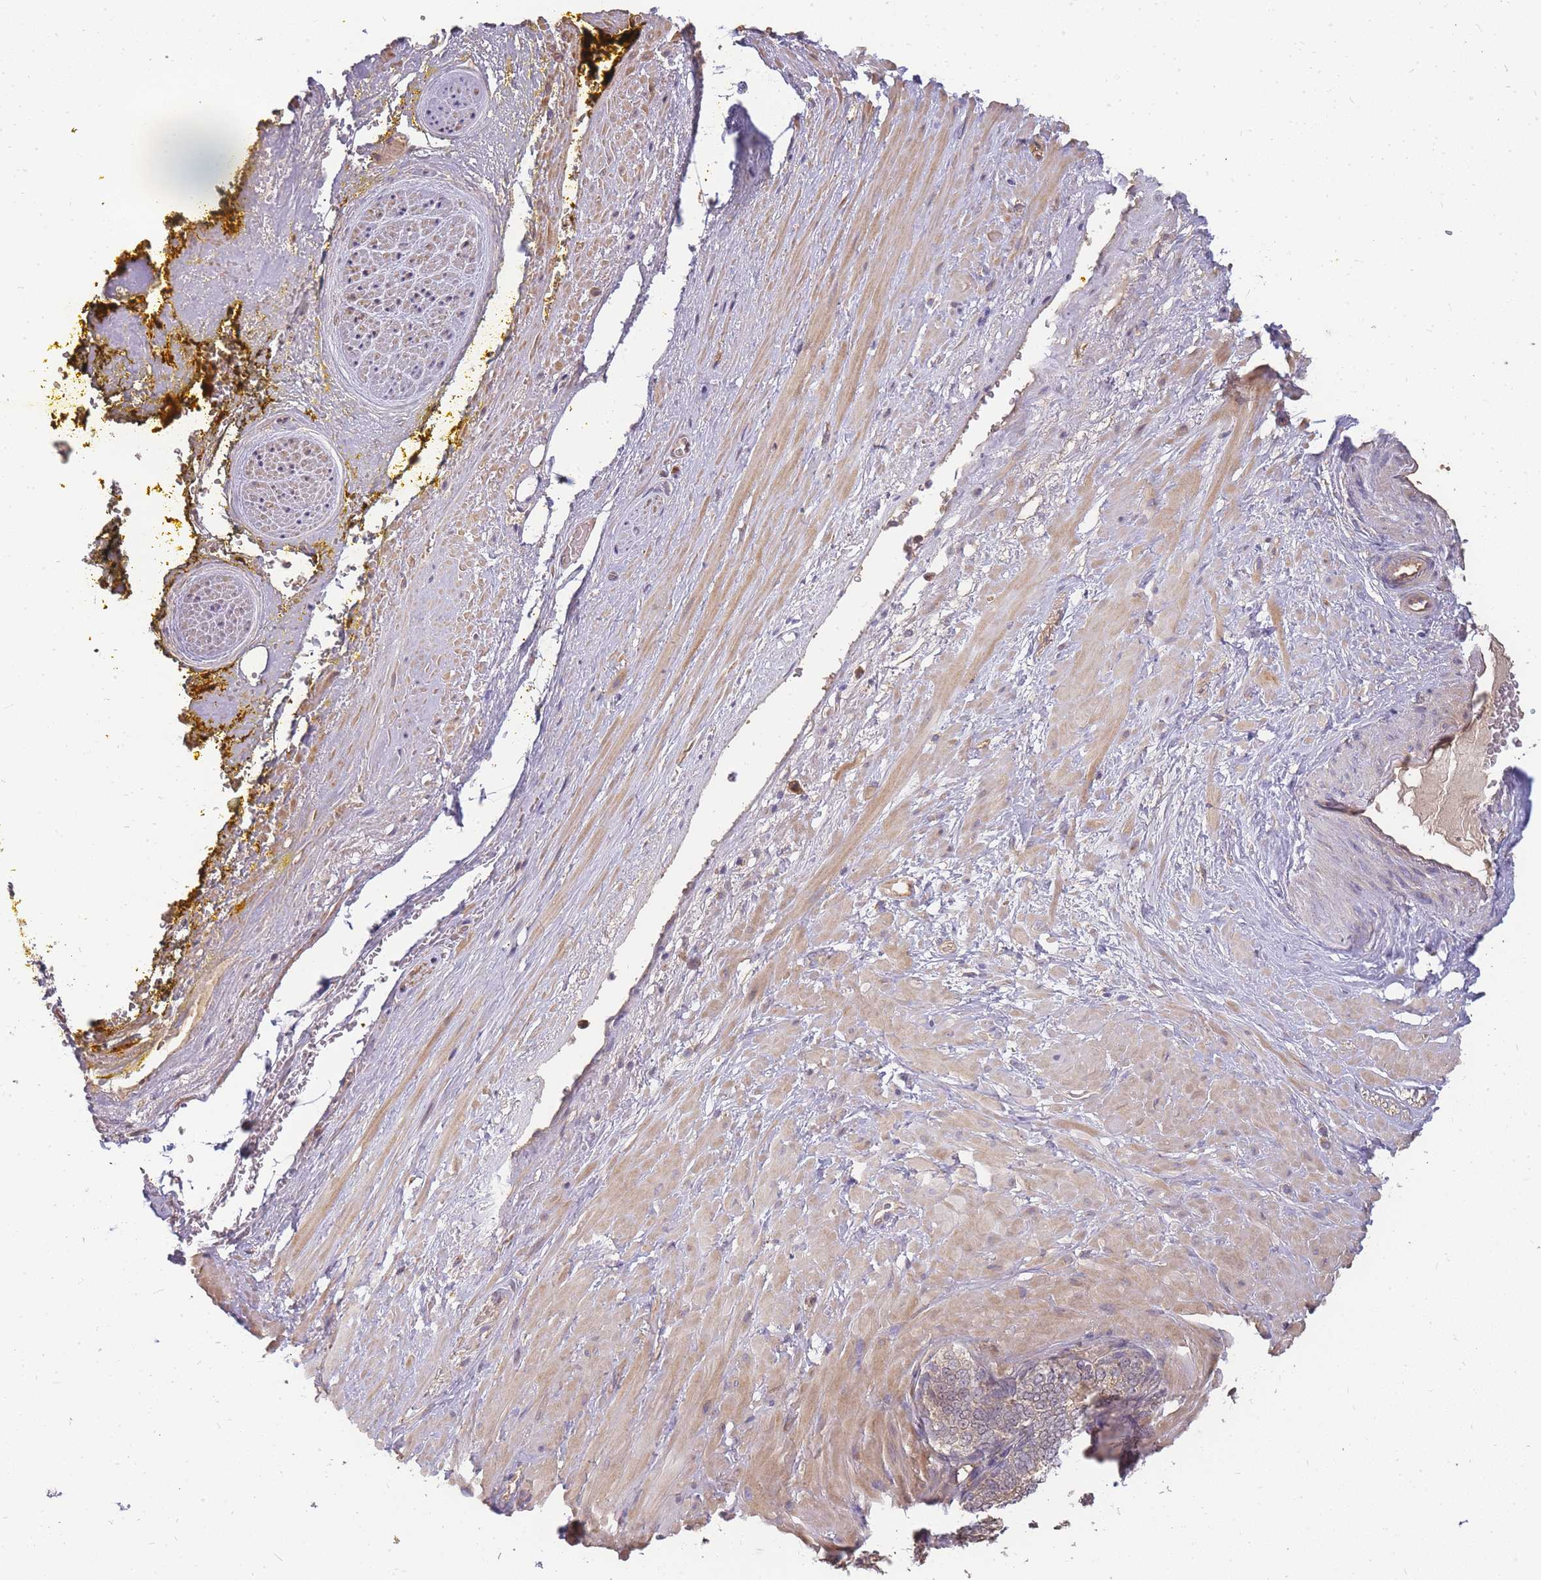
{"staining": {"intensity": "negative", "quantity": "none", "location": "none"}, "tissue": "soft tissue", "cell_type": "Fibroblasts", "image_type": "normal", "snomed": [{"axis": "morphology", "description": "Normal tissue, NOS"}, {"axis": "morphology", "description": "Adenocarcinoma, Low grade"}, {"axis": "topography", "description": "Prostate"}, {"axis": "topography", "description": "Peripheral nerve tissue"}], "caption": "A high-resolution photomicrograph shows immunohistochemistry (IHC) staining of normal soft tissue, which reveals no significant expression in fibroblasts. (Brightfield microscopy of DAB IHC at high magnification).", "gene": "CDKN2AIPNL", "patient": {"sex": "male", "age": 63}}